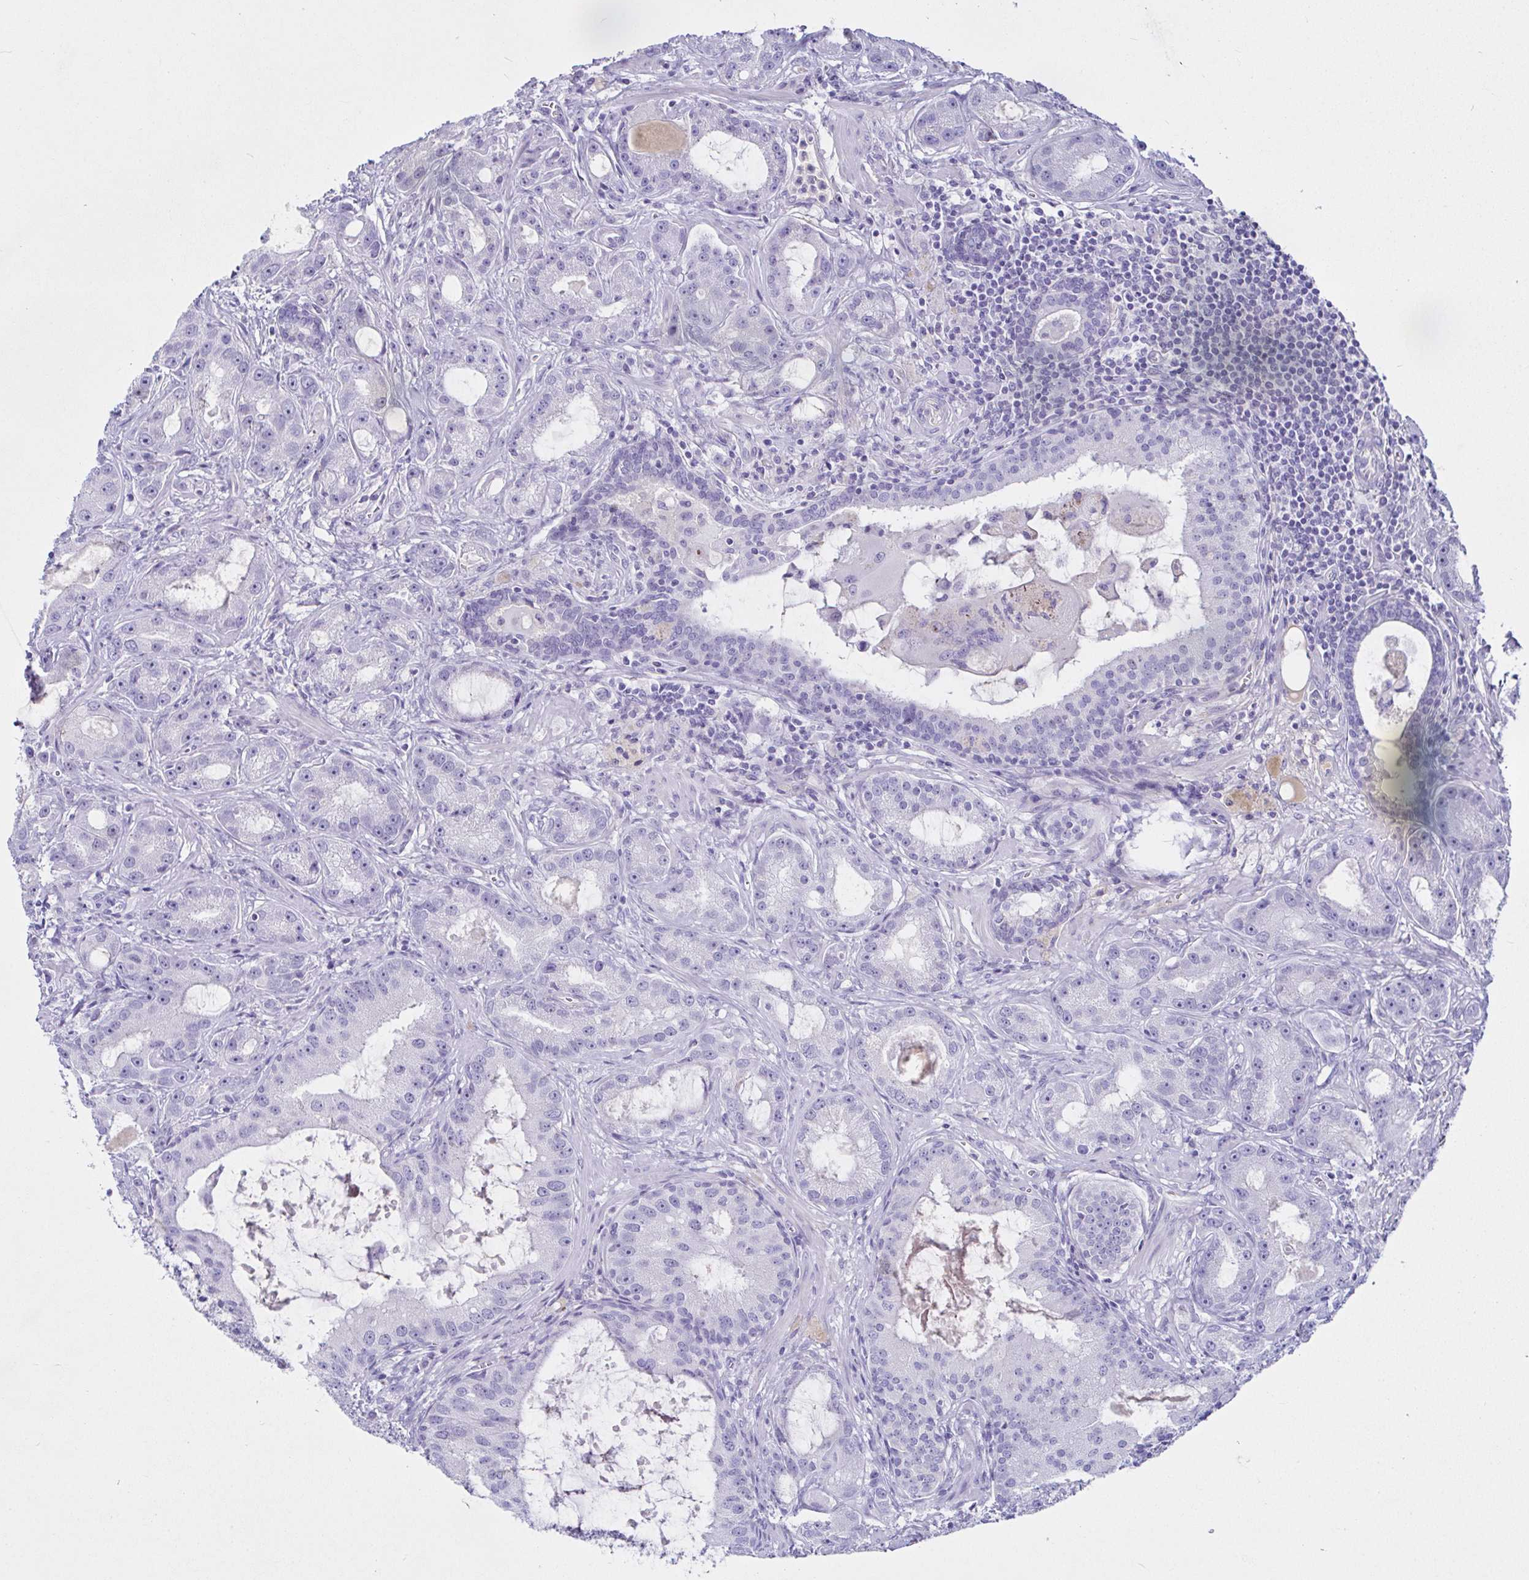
{"staining": {"intensity": "negative", "quantity": "none", "location": "none"}, "tissue": "prostate cancer", "cell_type": "Tumor cells", "image_type": "cancer", "snomed": [{"axis": "morphology", "description": "Adenocarcinoma, High grade"}, {"axis": "topography", "description": "Prostate"}], "caption": "The image exhibits no staining of tumor cells in prostate cancer (adenocarcinoma (high-grade)). The staining is performed using DAB (3,3'-diaminobenzidine) brown chromogen with nuclei counter-stained in using hematoxylin.", "gene": "SAA4", "patient": {"sex": "male", "age": 65}}